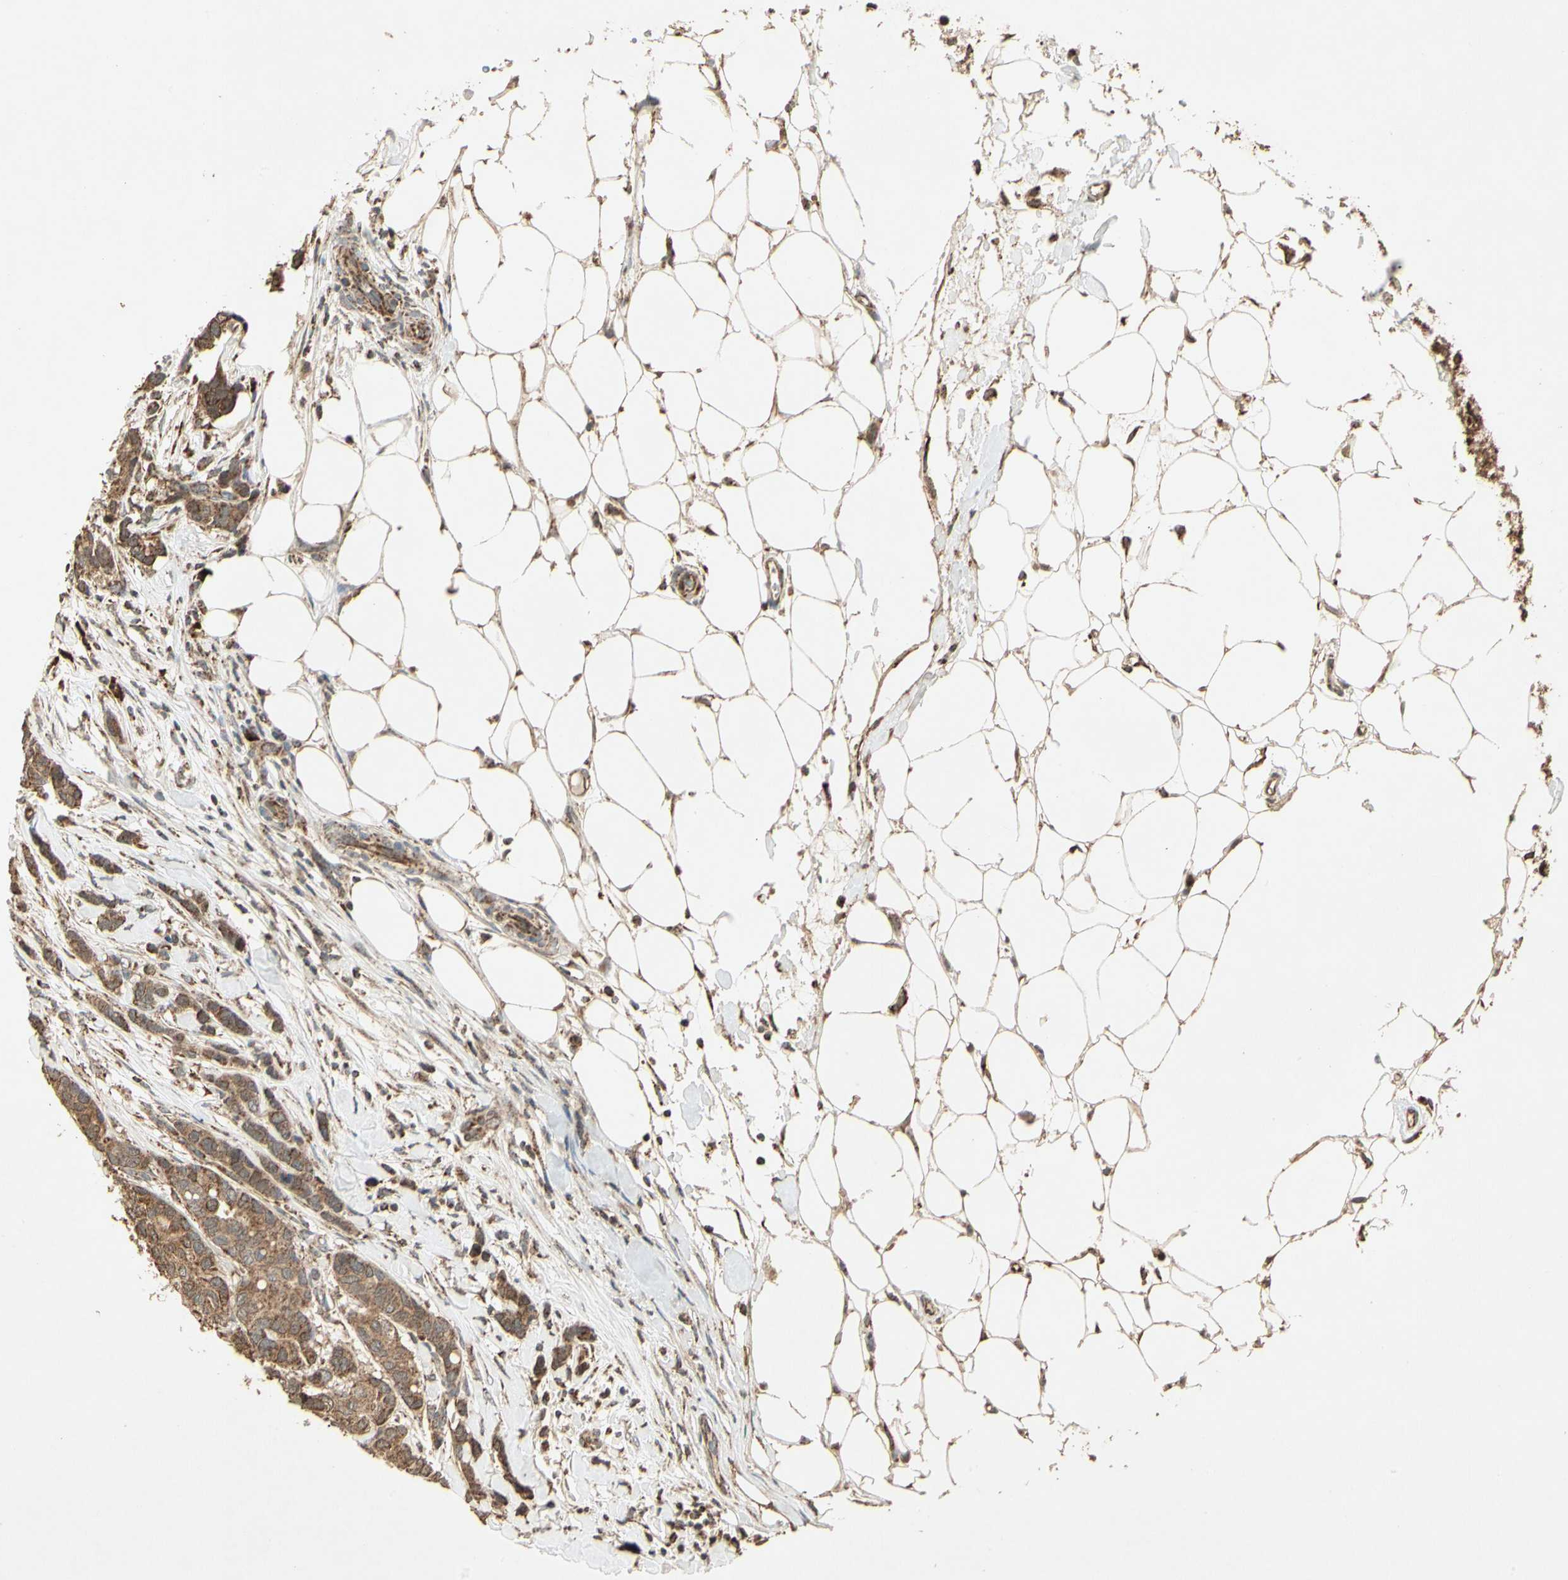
{"staining": {"intensity": "moderate", "quantity": ">75%", "location": "cytoplasmic/membranous"}, "tissue": "breast cancer", "cell_type": "Tumor cells", "image_type": "cancer", "snomed": [{"axis": "morphology", "description": "Duct carcinoma"}, {"axis": "topography", "description": "Breast"}], "caption": "IHC image of breast intraductal carcinoma stained for a protein (brown), which exhibits medium levels of moderate cytoplasmic/membranous expression in about >75% of tumor cells.", "gene": "PRDX5", "patient": {"sex": "female", "age": 87}}